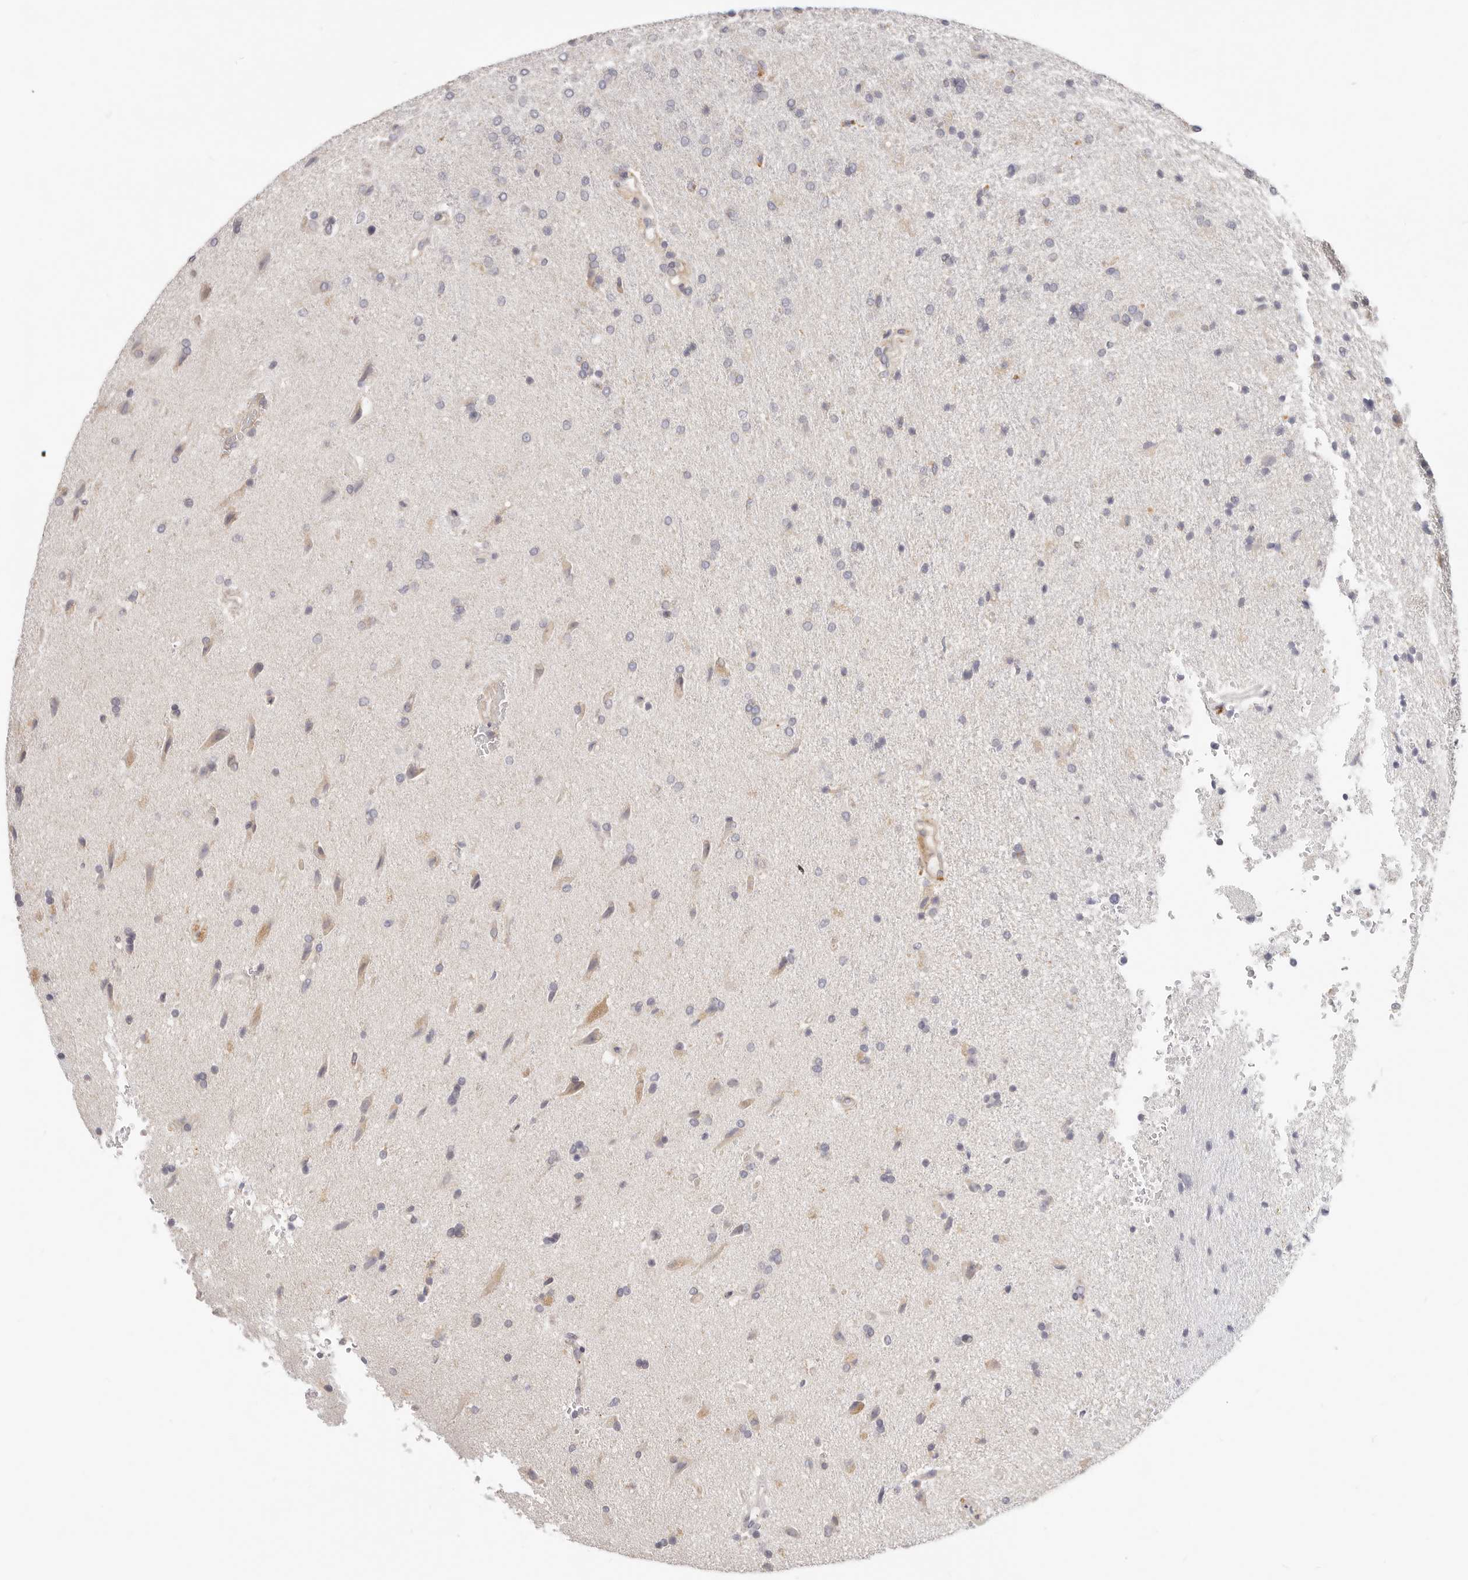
{"staining": {"intensity": "negative", "quantity": "none", "location": "none"}, "tissue": "glioma", "cell_type": "Tumor cells", "image_type": "cancer", "snomed": [{"axis": "morphology", "description": "Glioma, malignant, High grade"}, {"axis": "topography", "description": "Brain"}], "caption": "A photomicrograph of glioma stained for a protein exhibits no brown staining in tumor cells.", "gene": "TFB2M", "patient": {"sex": "male", "age": 72}}